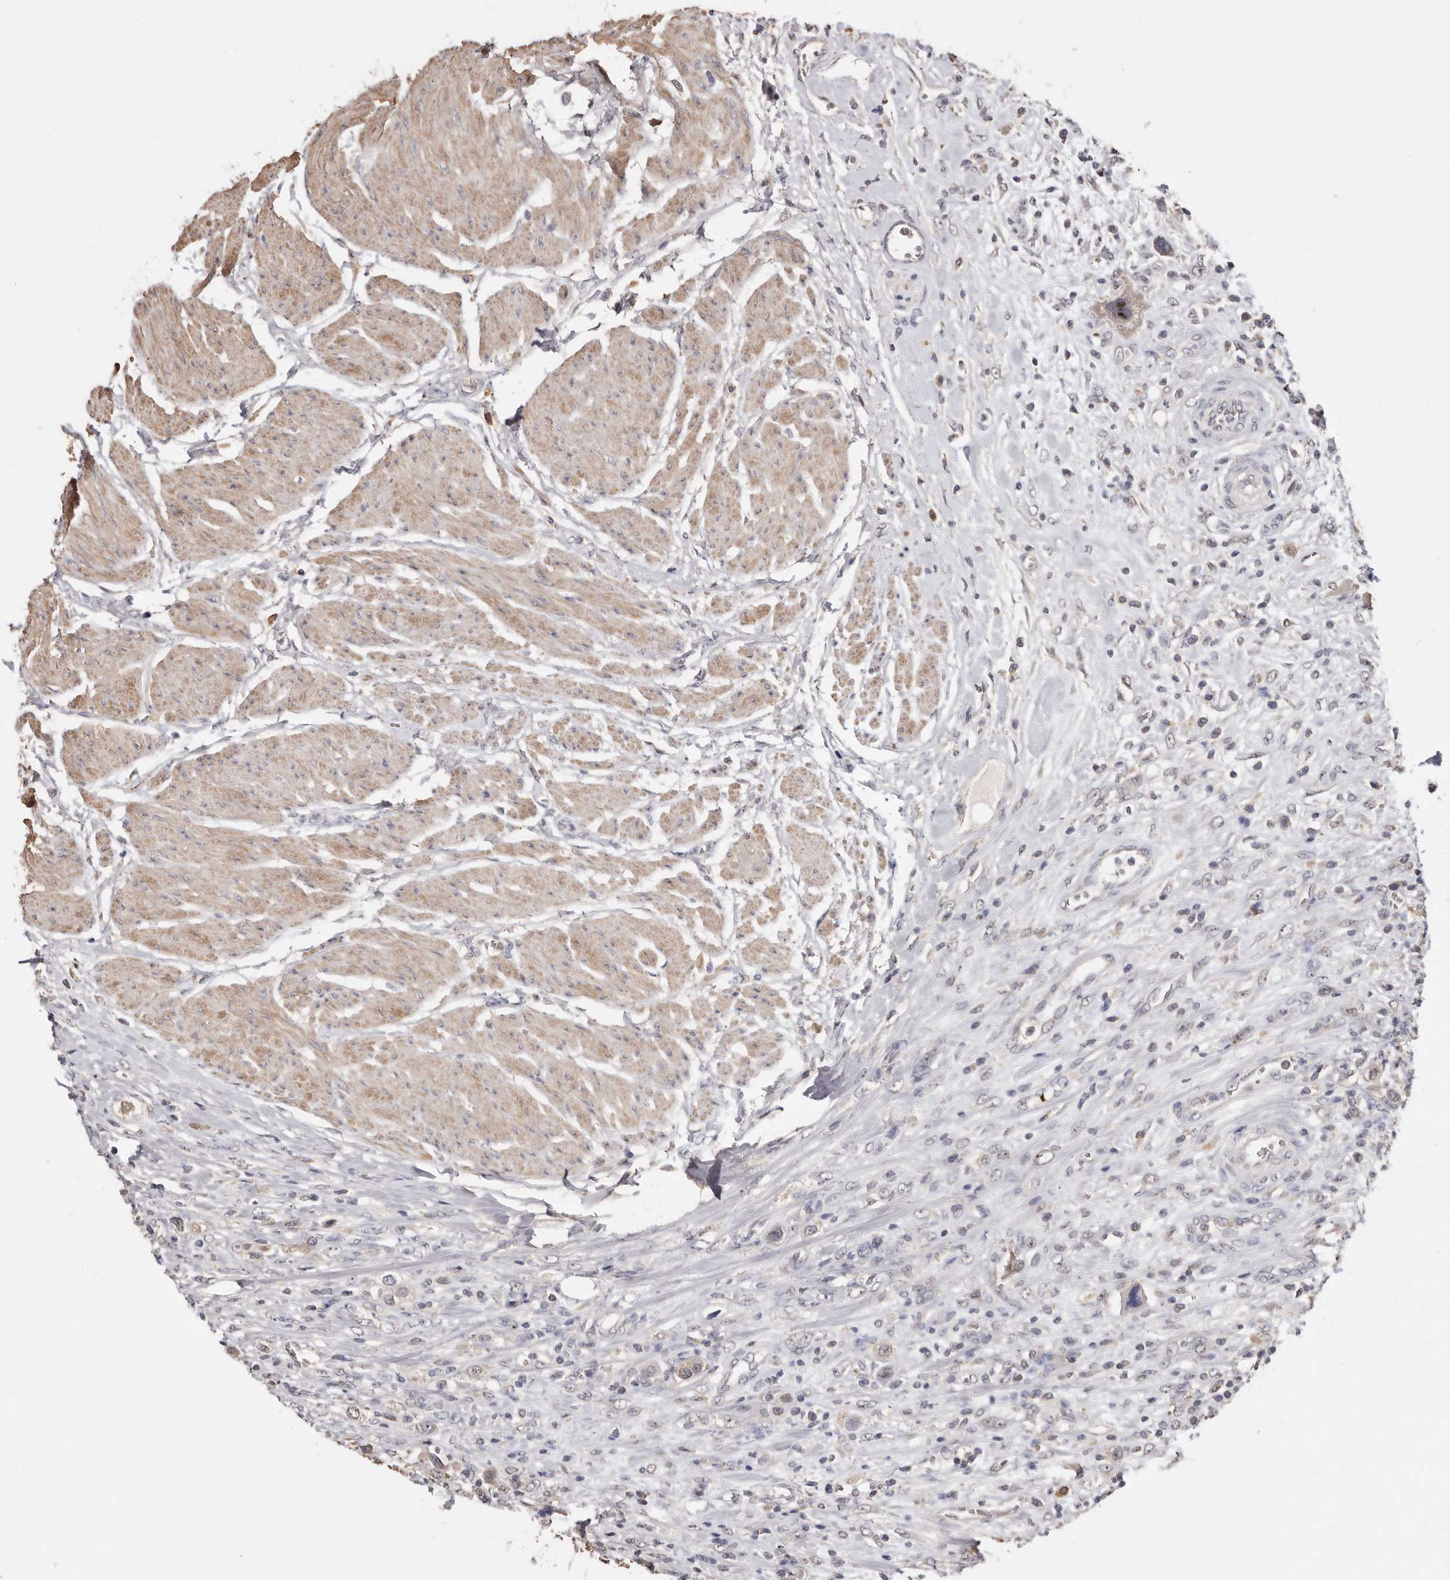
{"staining": {"intensity": "weak", "quantity": "<25%", "location": "cytoplasmic/membranous"}, "tissue": "urothelial cancer", "cell_type": "Tumor cells", "image_type": "cancer", "snomed": [{"axis": "morphology", "description": "Urothelial carcinoma, High grade"}, {"axis": "topography", "description": "Urinary bladder"}], "caption": "An immunohistochemistry image of high-grade urothelial carcinoma is shown. There is no staining in tumor cells of high-grade urothelial carcinoma.", "gene": "GRAMD2A", "patient": {"sex": "male", "age": 50}}